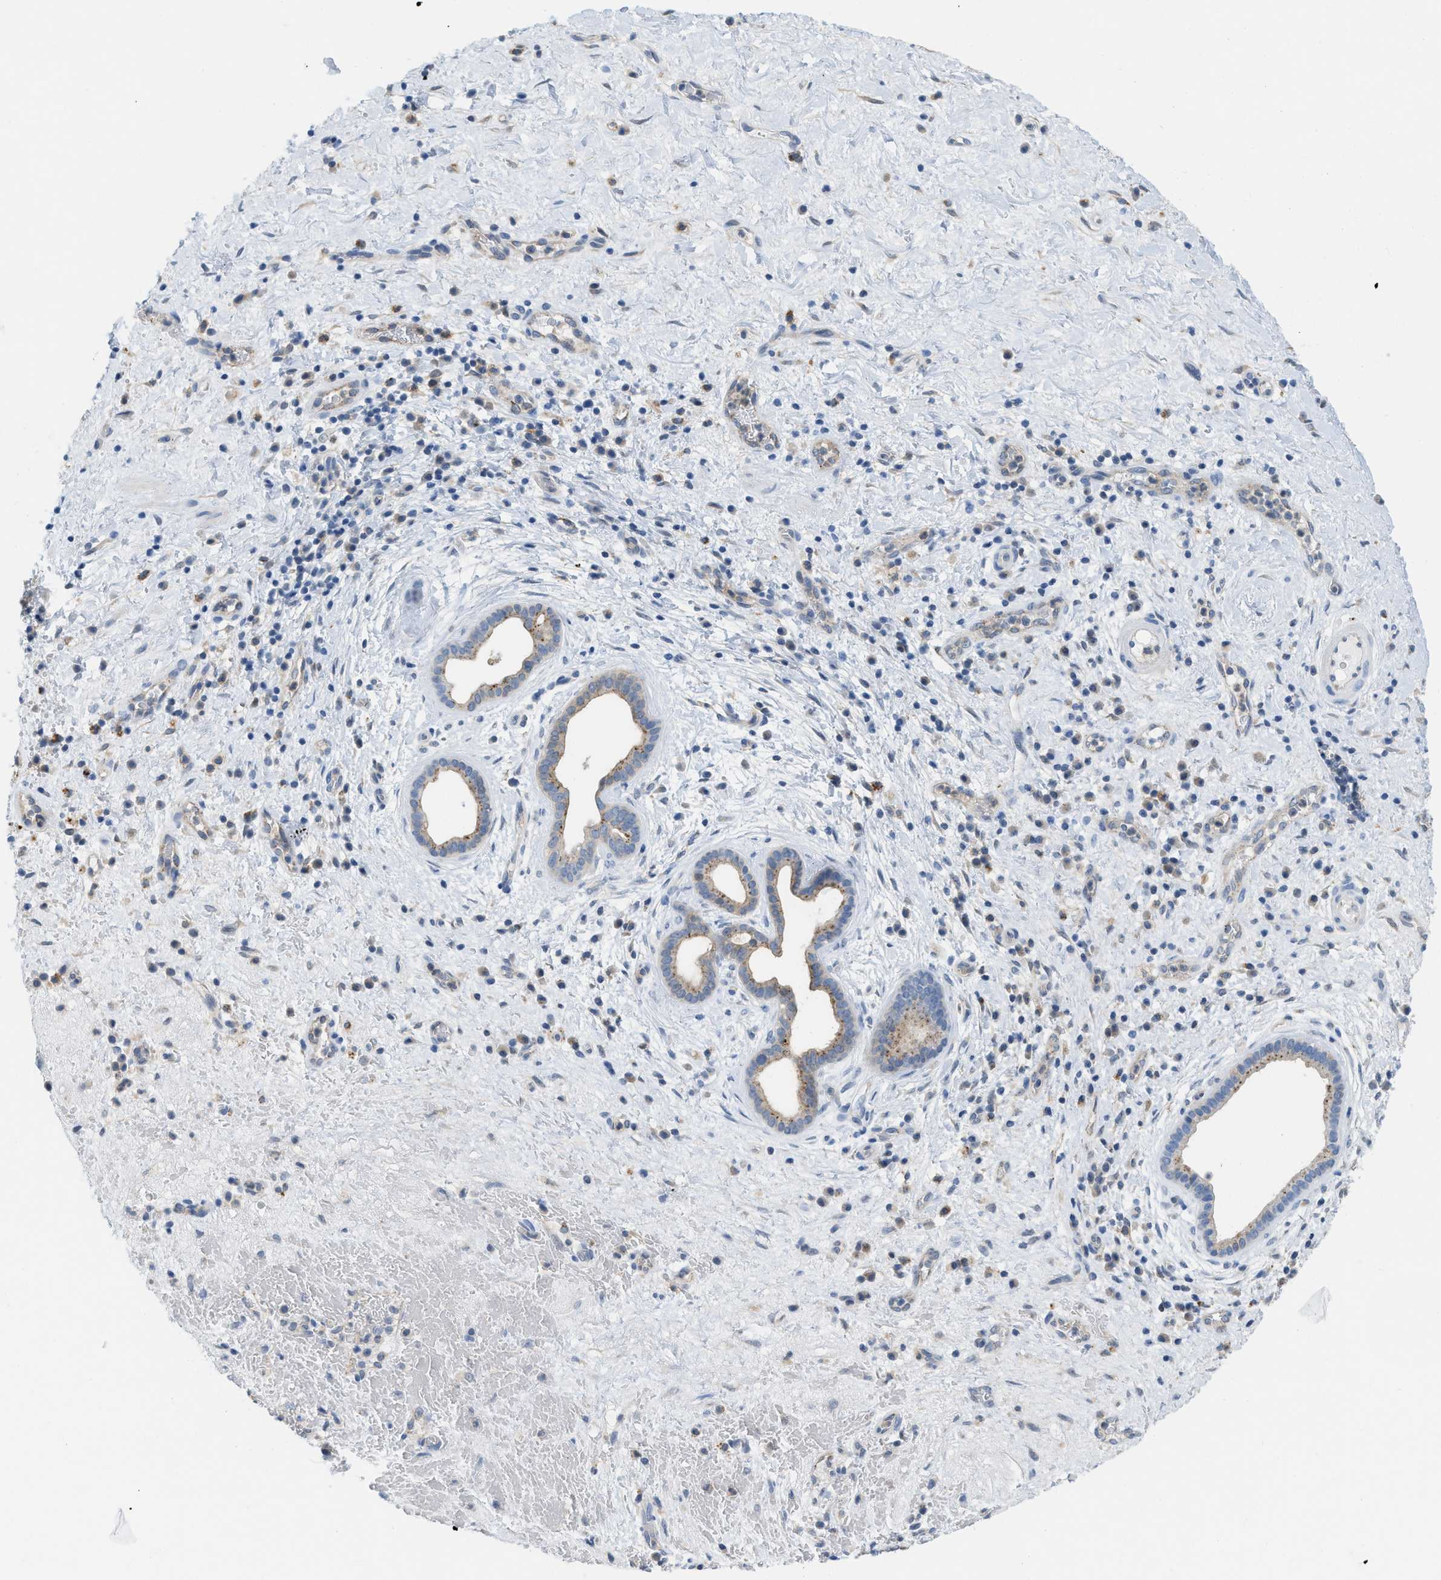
{"staining": {"intensity": "moderate", "quantity": ">75%", "location": "cytoplasmic/membranous"}, "tissue": "liver cancer", "cell_type": "Tumor cells", "image_type": "cancer", "snomed": [{"axis": "morphology", "description": "Cholangiocarcinoma"}, {"axis": "topography", "description": "Liver"}], "caption": "Immunohistochemistry of human liver cancer (cholangiocarcinoma) exhibits medium levels of moderate cytoplasmic/membranous expression in about >75% of tumor cells. The staining was performed using DAB, with brown indicating positive protein expression. Nuclei are stained blue with hematoxylin.", "gene": "CSTB", "patient": {"sex": "female", "age": 38}}